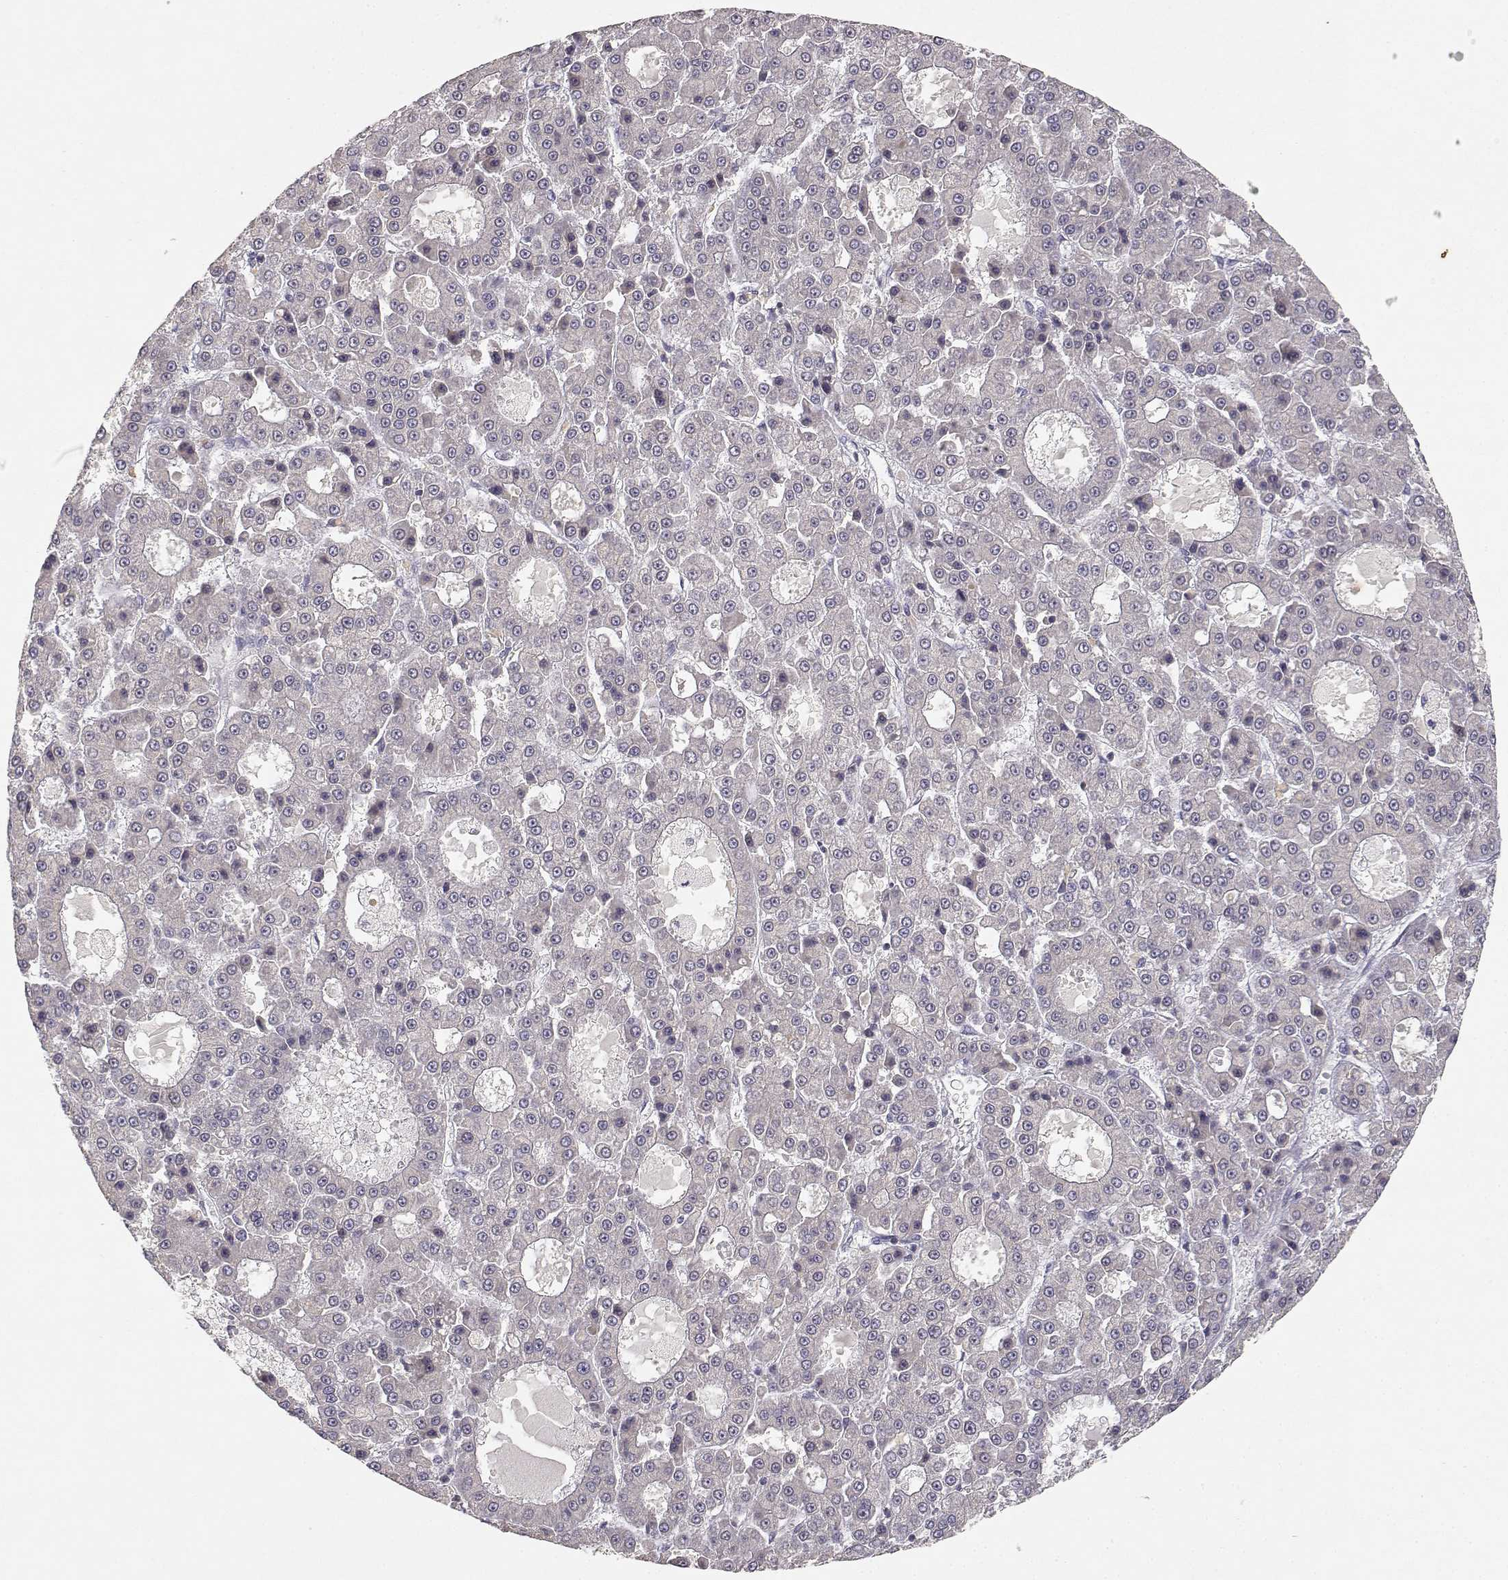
{"staining": {"intensity": "negative", "quantity": "none", "location": "none"}, "tissue": "liver cancer", "cell_type": "Tumor cells", "image_type": "cancer", "snomed": [{"axis": "morphology", "description": "Carcinoma, Hepatocellular, NOS"}, {"axis": "topography", "description": "Liver"}], "caption": "Histopathology image shows no significant protein staining in tumor cells of liver hepatocellular carcinoma.", "gene": "RAD51", "patient": {"sex": "male", "age": 70}}